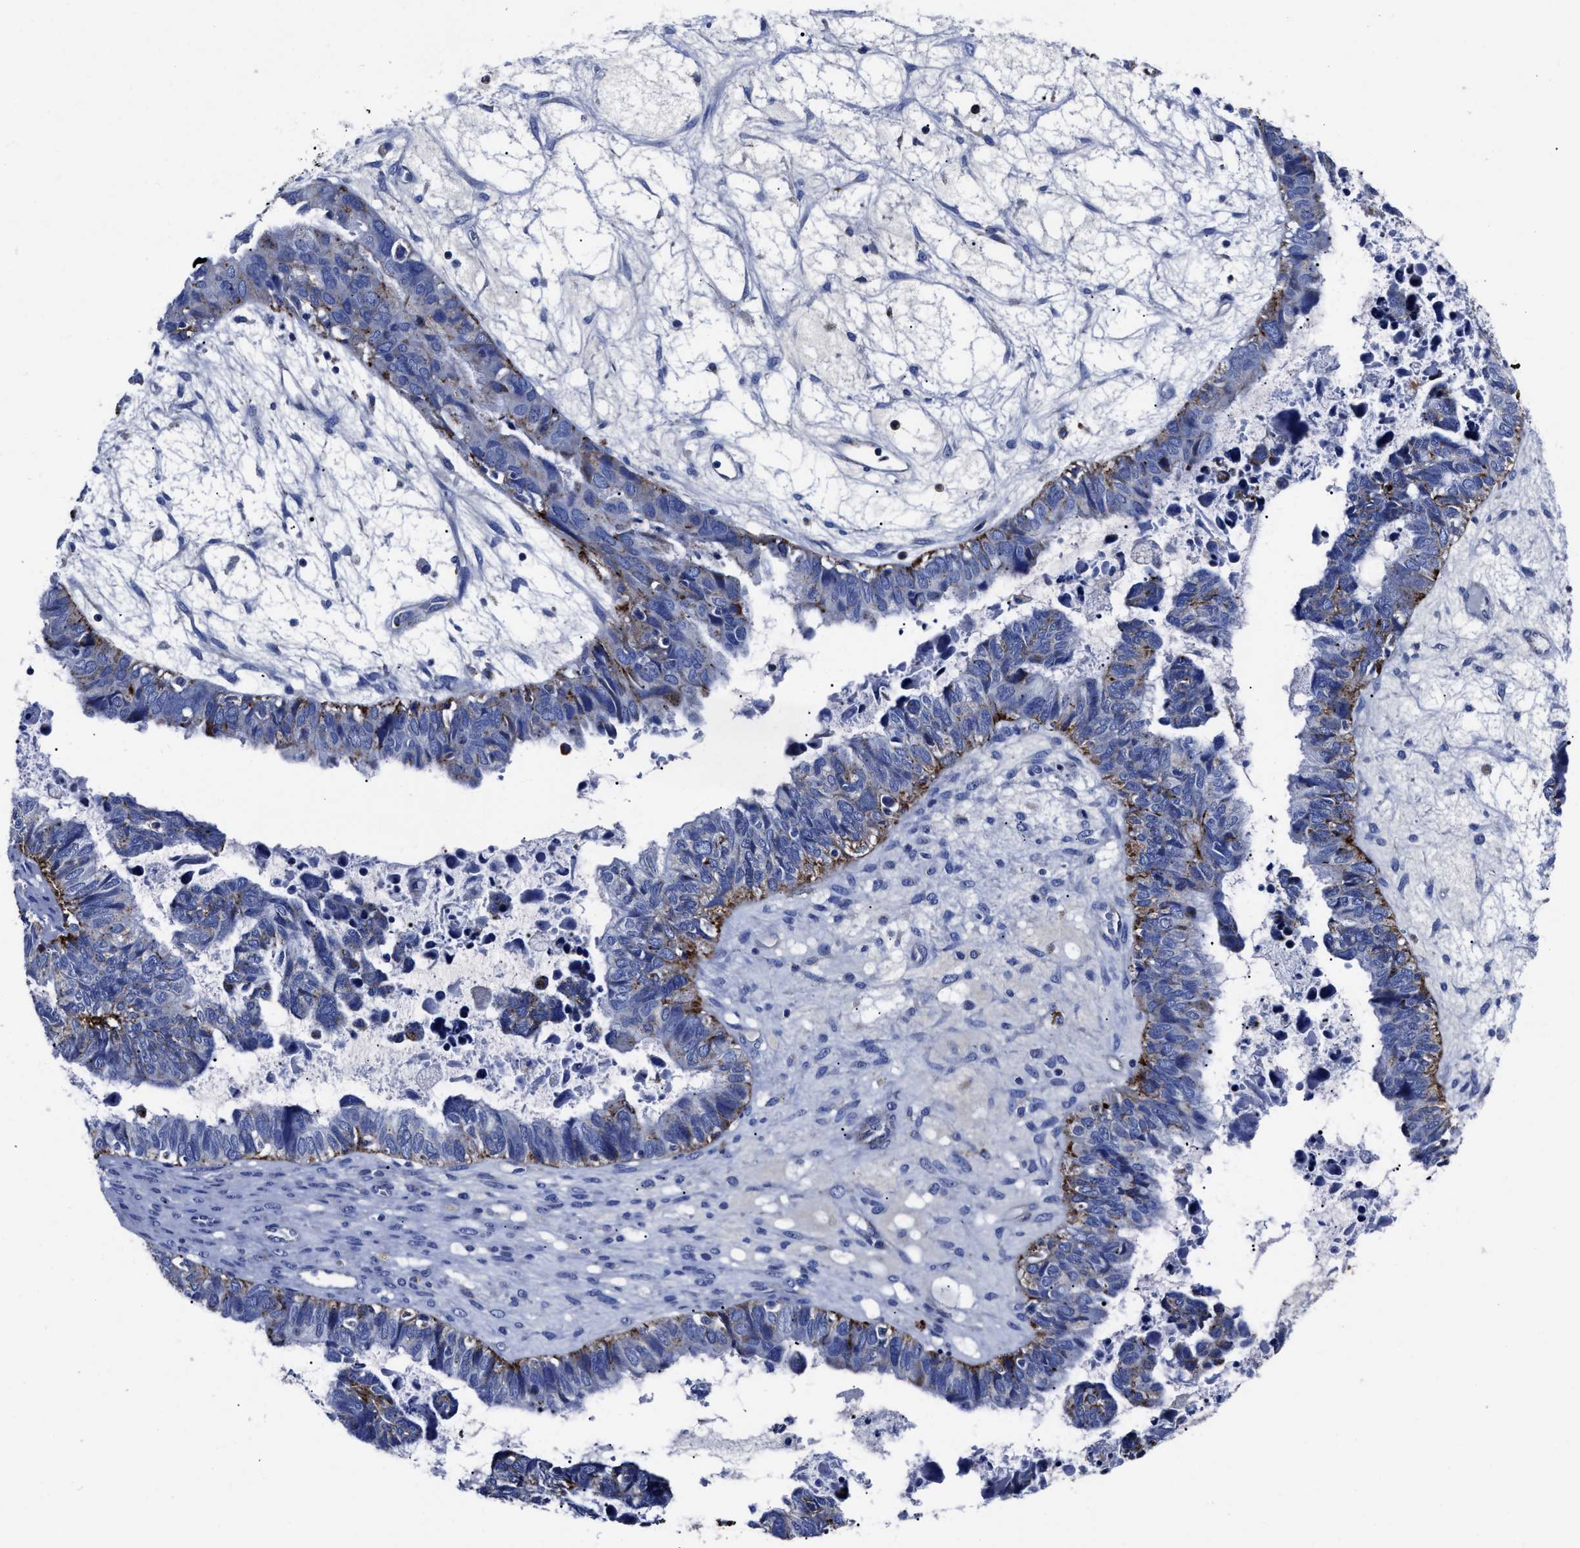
{"staining": {"intensity": "weak", "quantity": "<25%", "location": "cytoplasmic/membranous"}, "tissue": "ovarian cancer", "cell_type": "Tumor cells", "image_type": "cancer", "snomed": [{"axis": "morphology", "description": "Cystadenocarcinoma, serous, NOS"}, {"axis": "topography", "description": "Ovary"}], "caption": "DAB (3,3'-diaminobenzidine) immunohistochemical staining of human ovarian cancer (serous cystadenocarcinoma) displays no significant positivity in tumor cells.", "gene": "LAMTOR4", "patient": {"sex": "female", "age": 79}}